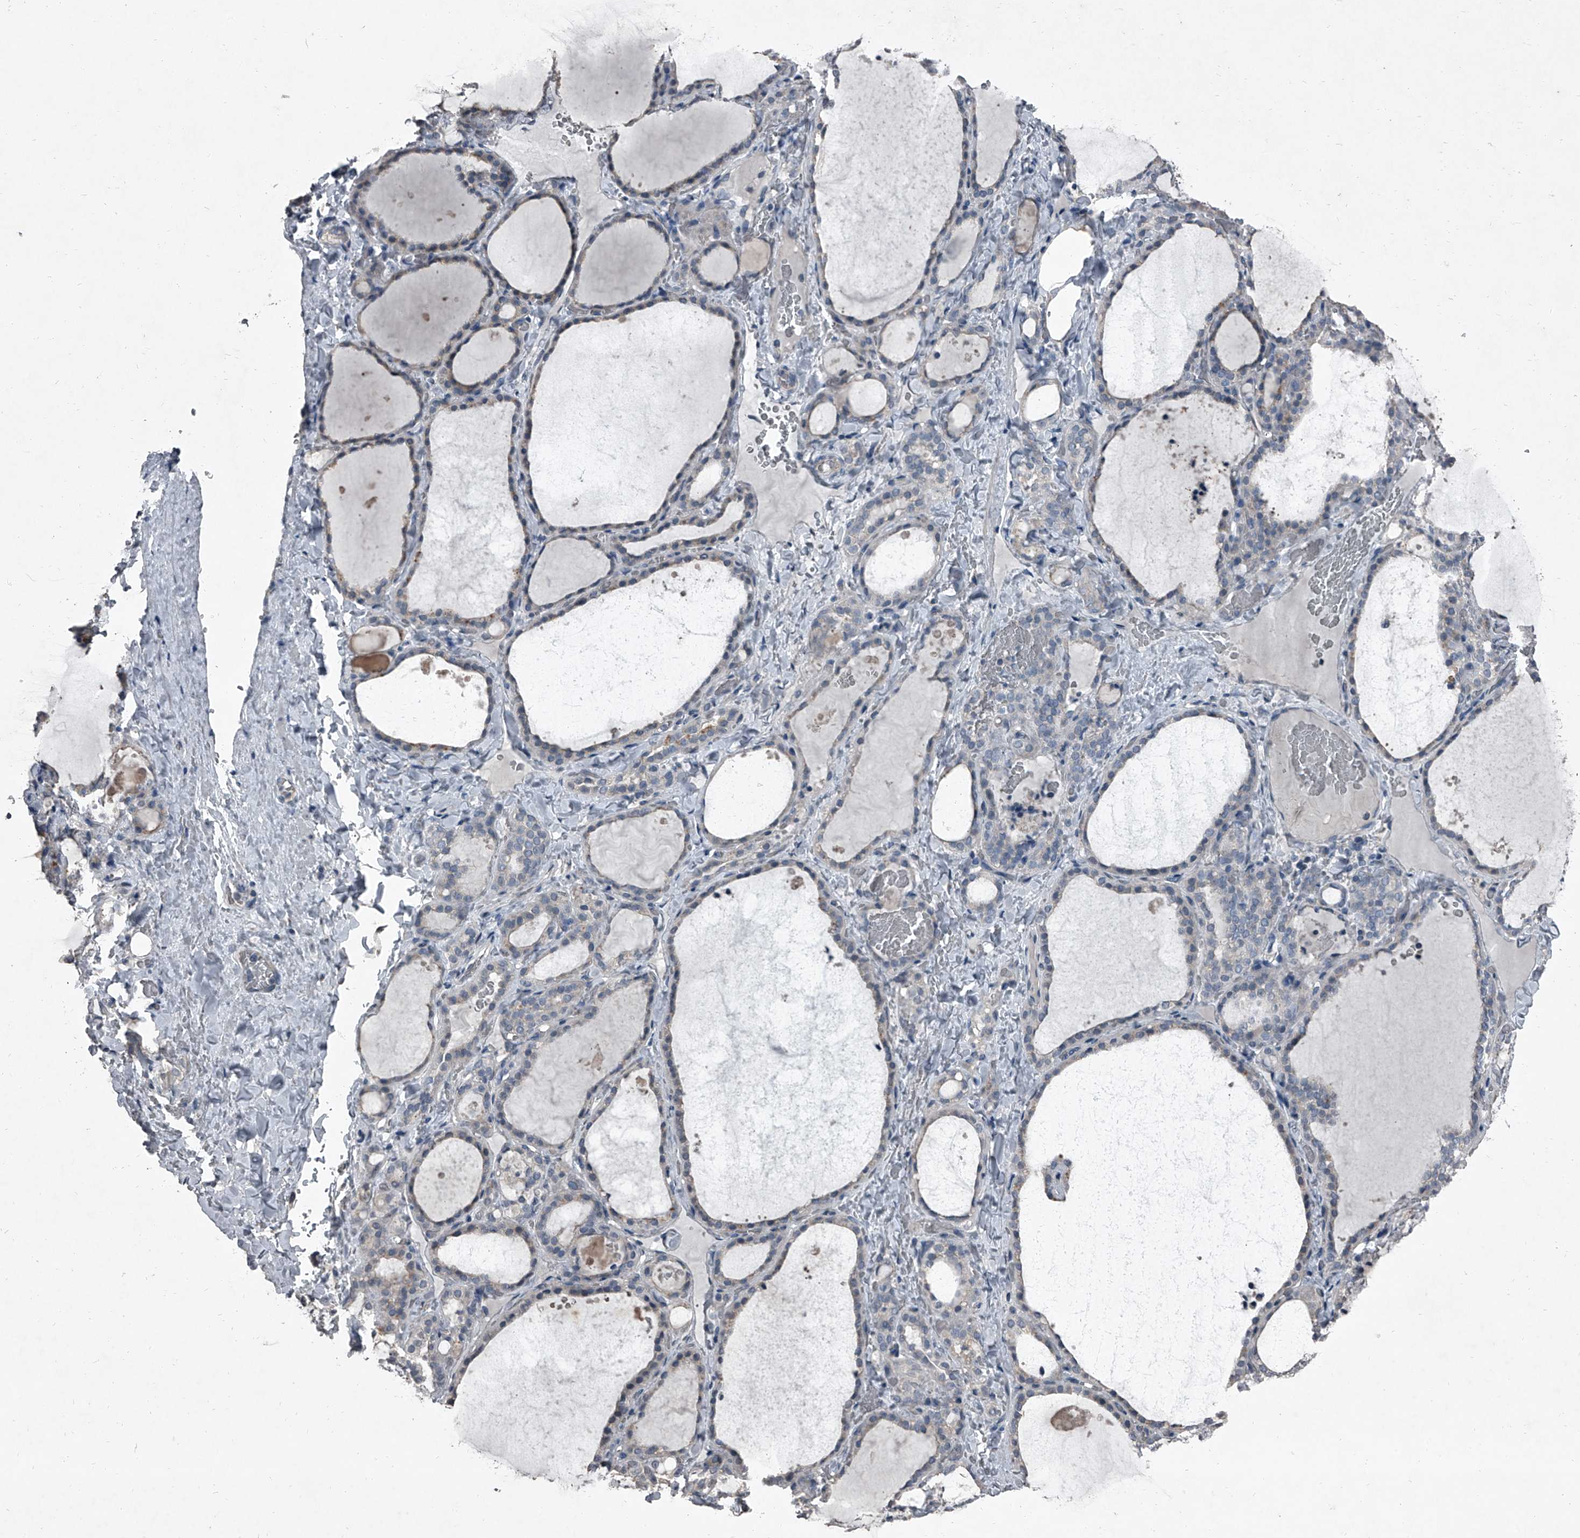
{"staining": {"intensity": "negative", "quantity": "none", "location": "none"}, "tissue": "thyroid gland", "cell_type": "Glandular cells", "image_type": "normal", "snomed": [{"axis": "morphology", "description": "Normal tissue, NOS"}, {"axis": "topography", "description": "Thyroid gland"}], "caption": "Immunohistochemistry of normal human thyroid gland exhibits no expression in glandular cells.", "gene": "HEPHL1", "patient": {"sex": "female", "age": 22}}